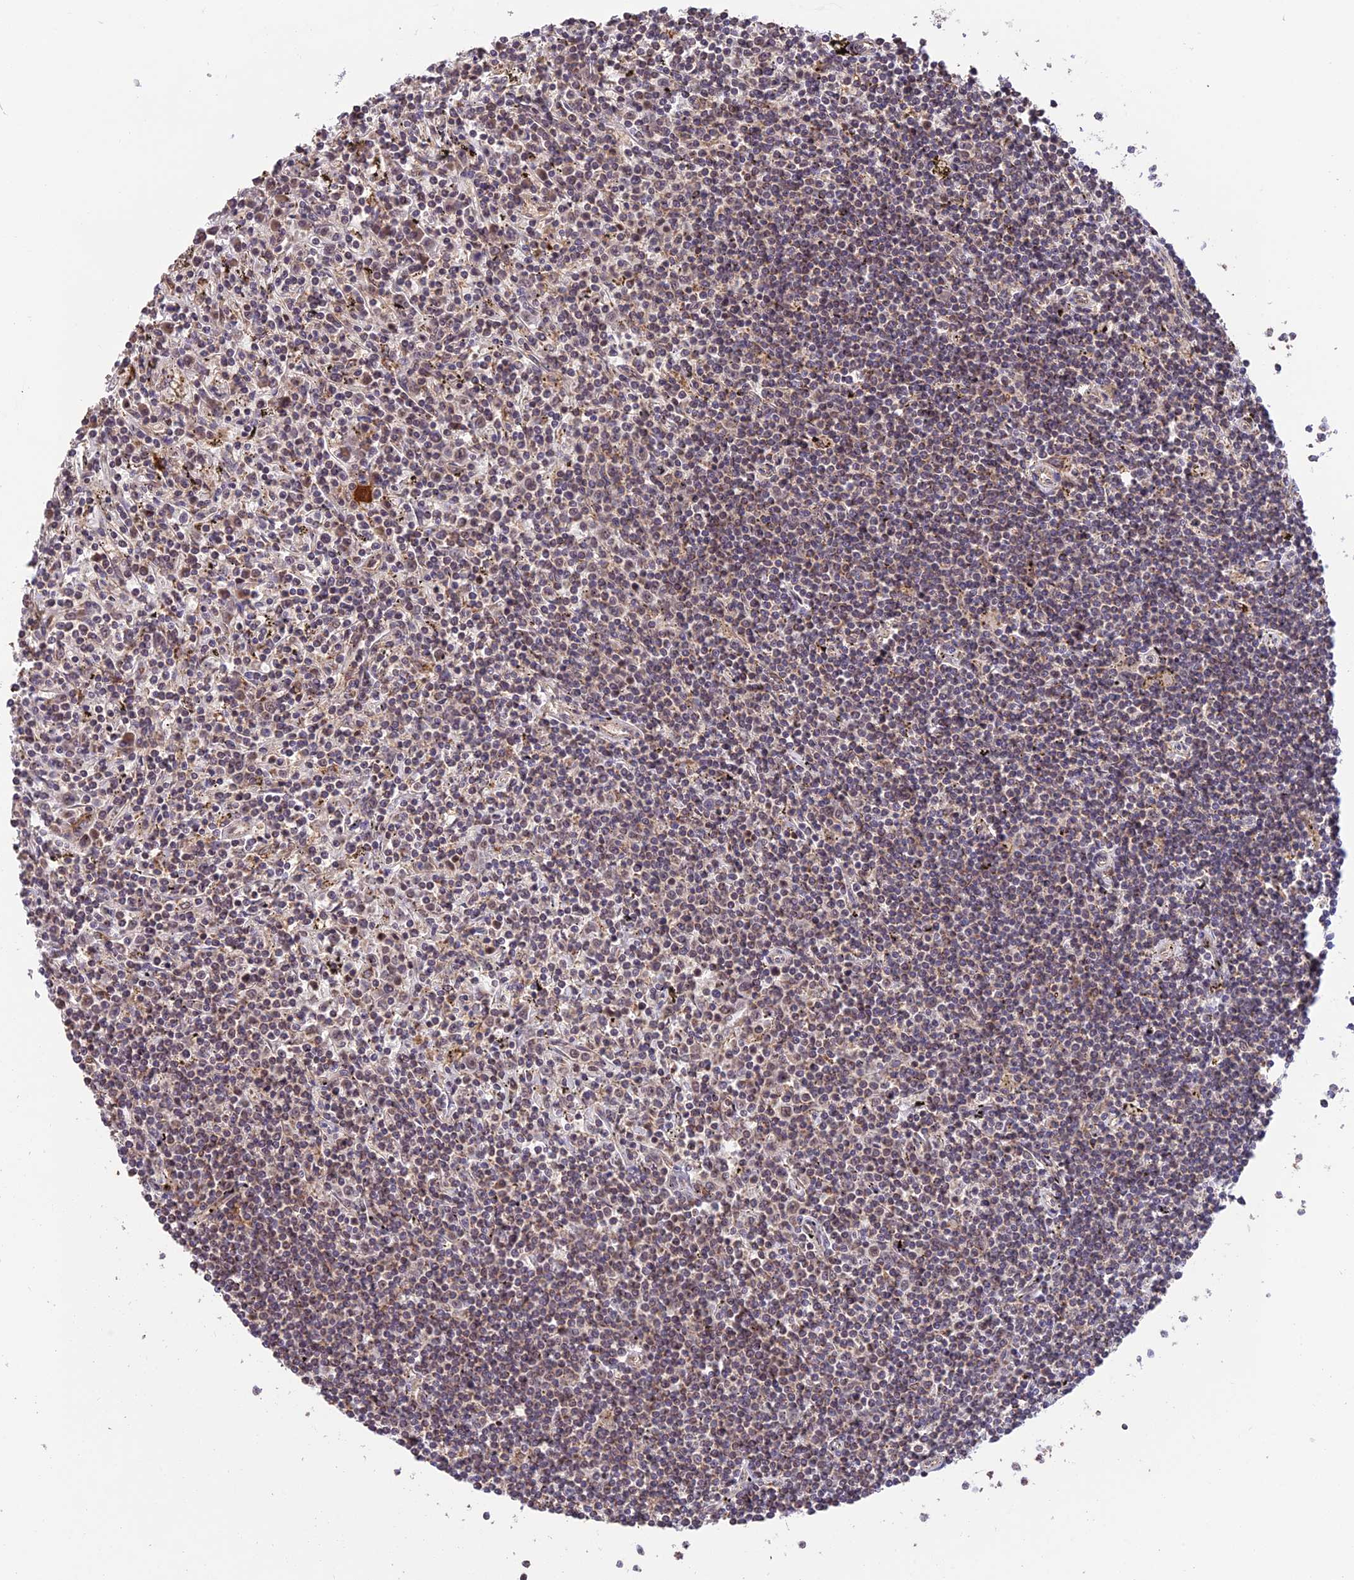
{"staining": {"intensity": "negative", "quantity": "none", "location": "none"}, "tissue": "lymphoma", "cell_type": "Tumor cells", "image_type": "cancer", "snomed": [{"axis": "morphology", "description": "Malignant lymphoma, non-Hodgkin's type, Low grade"}, {"axis": "topography", "description": "Spleen"}], "caption": "A high-resolution image shows IHC staining of malignant lymphoma, non-Hodgkin's type (low-grade), which exhibits no significant staining in tumor cells.", "gene": "MNS1", "patient": {"sex": "male", "age": 76}}